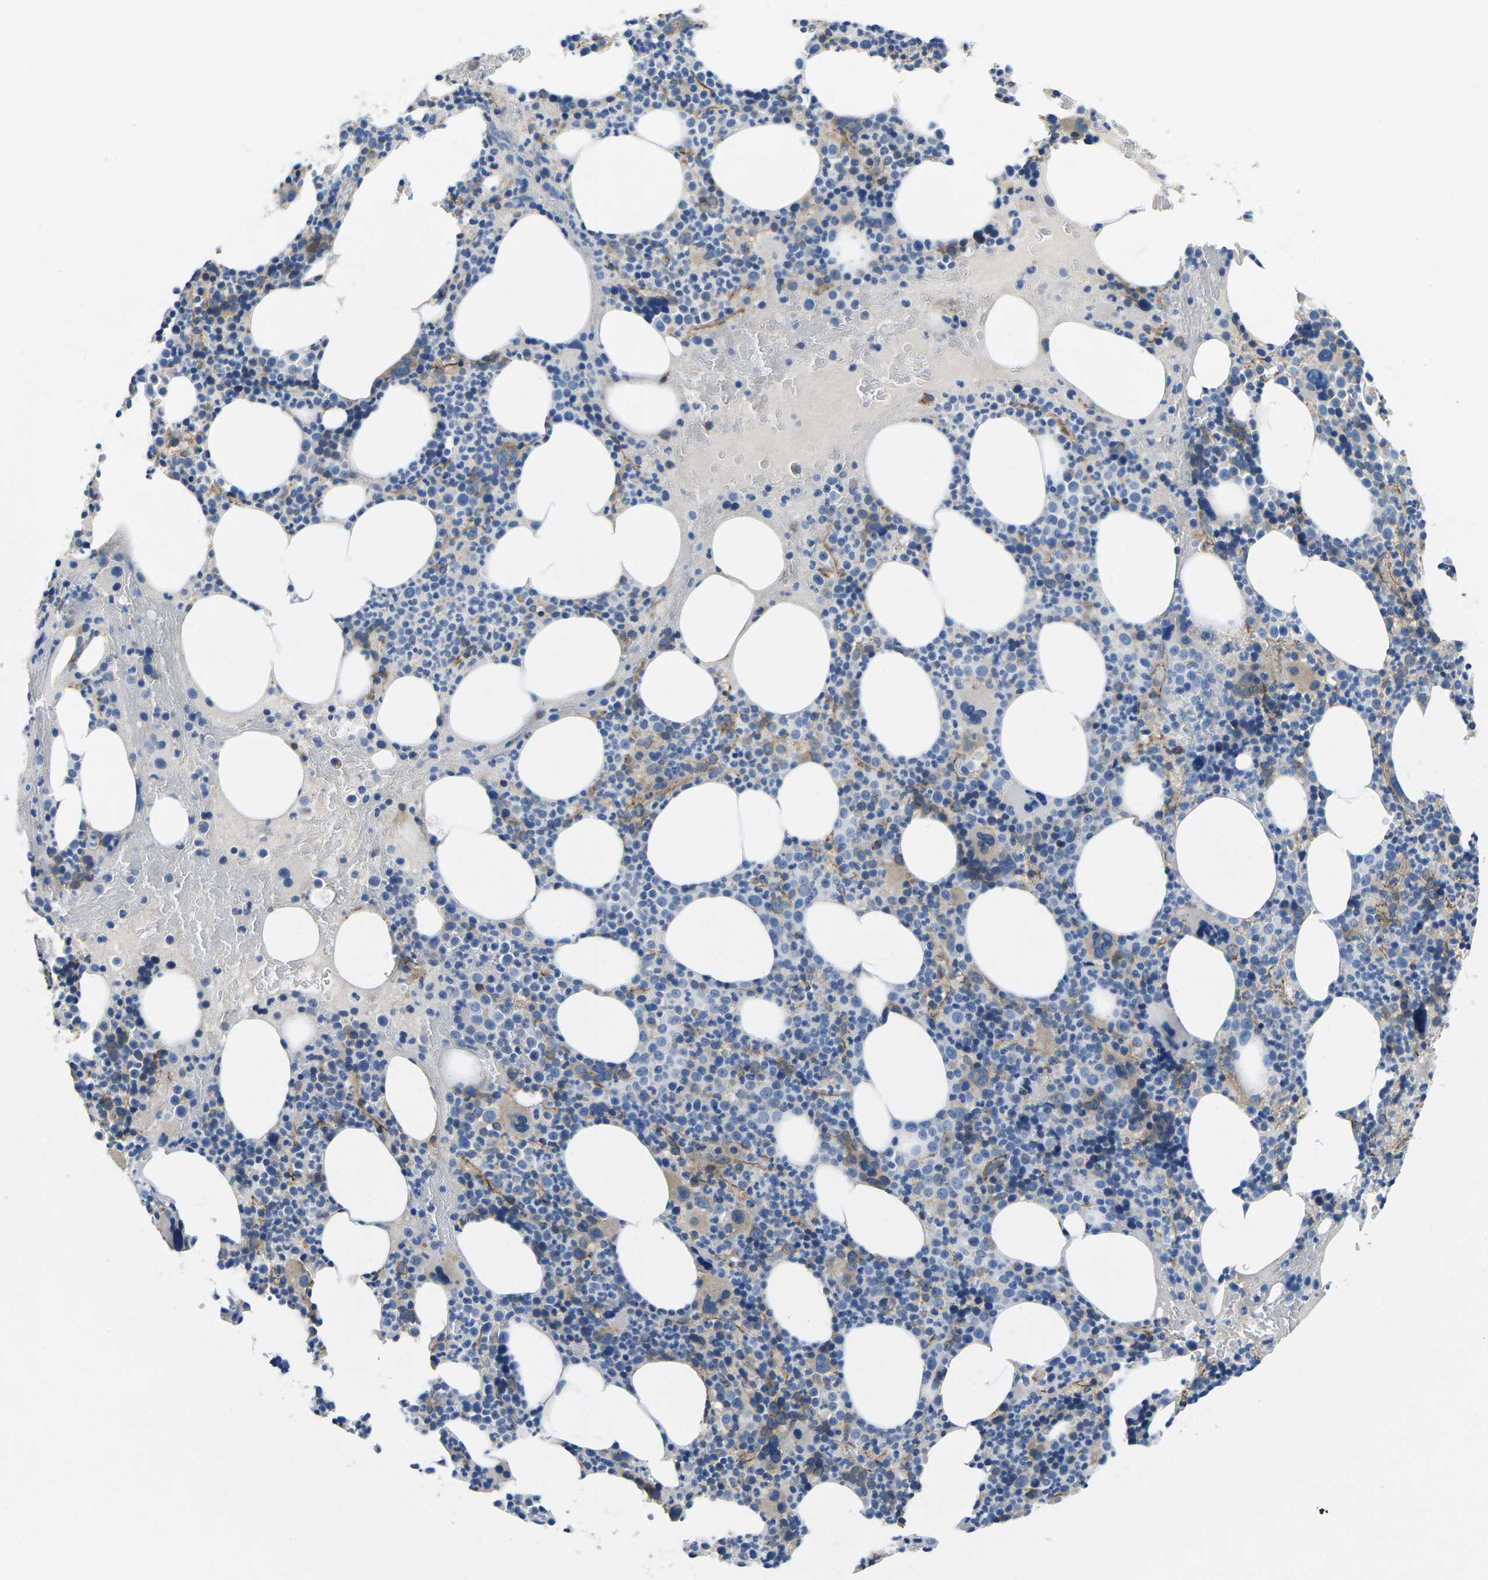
{"staining": {"intensity": "moderate", "quantity": "<25%", "location": "cytoplasmic/membranous"}, "tissue": "bone marrow", "cell_type": "Hematopoietic cells", "image_type": "normal", "snomed": [{"axis": "morphology", "description": "Normal tissue, NOS"}, {"axis": "morphology", "description": "Inflammation, NOS"}, {"axis": "topography", "description": "Bone marrow"}], "caption": "Immunohistochemical staining of normal bone marrow demonstrates low levels of moderate cytoplasmic/membranous positivity in about <25% of hematopoietic cells.", "gene": "CTNND1", "patient": {"sex": "male", "age": 73}}